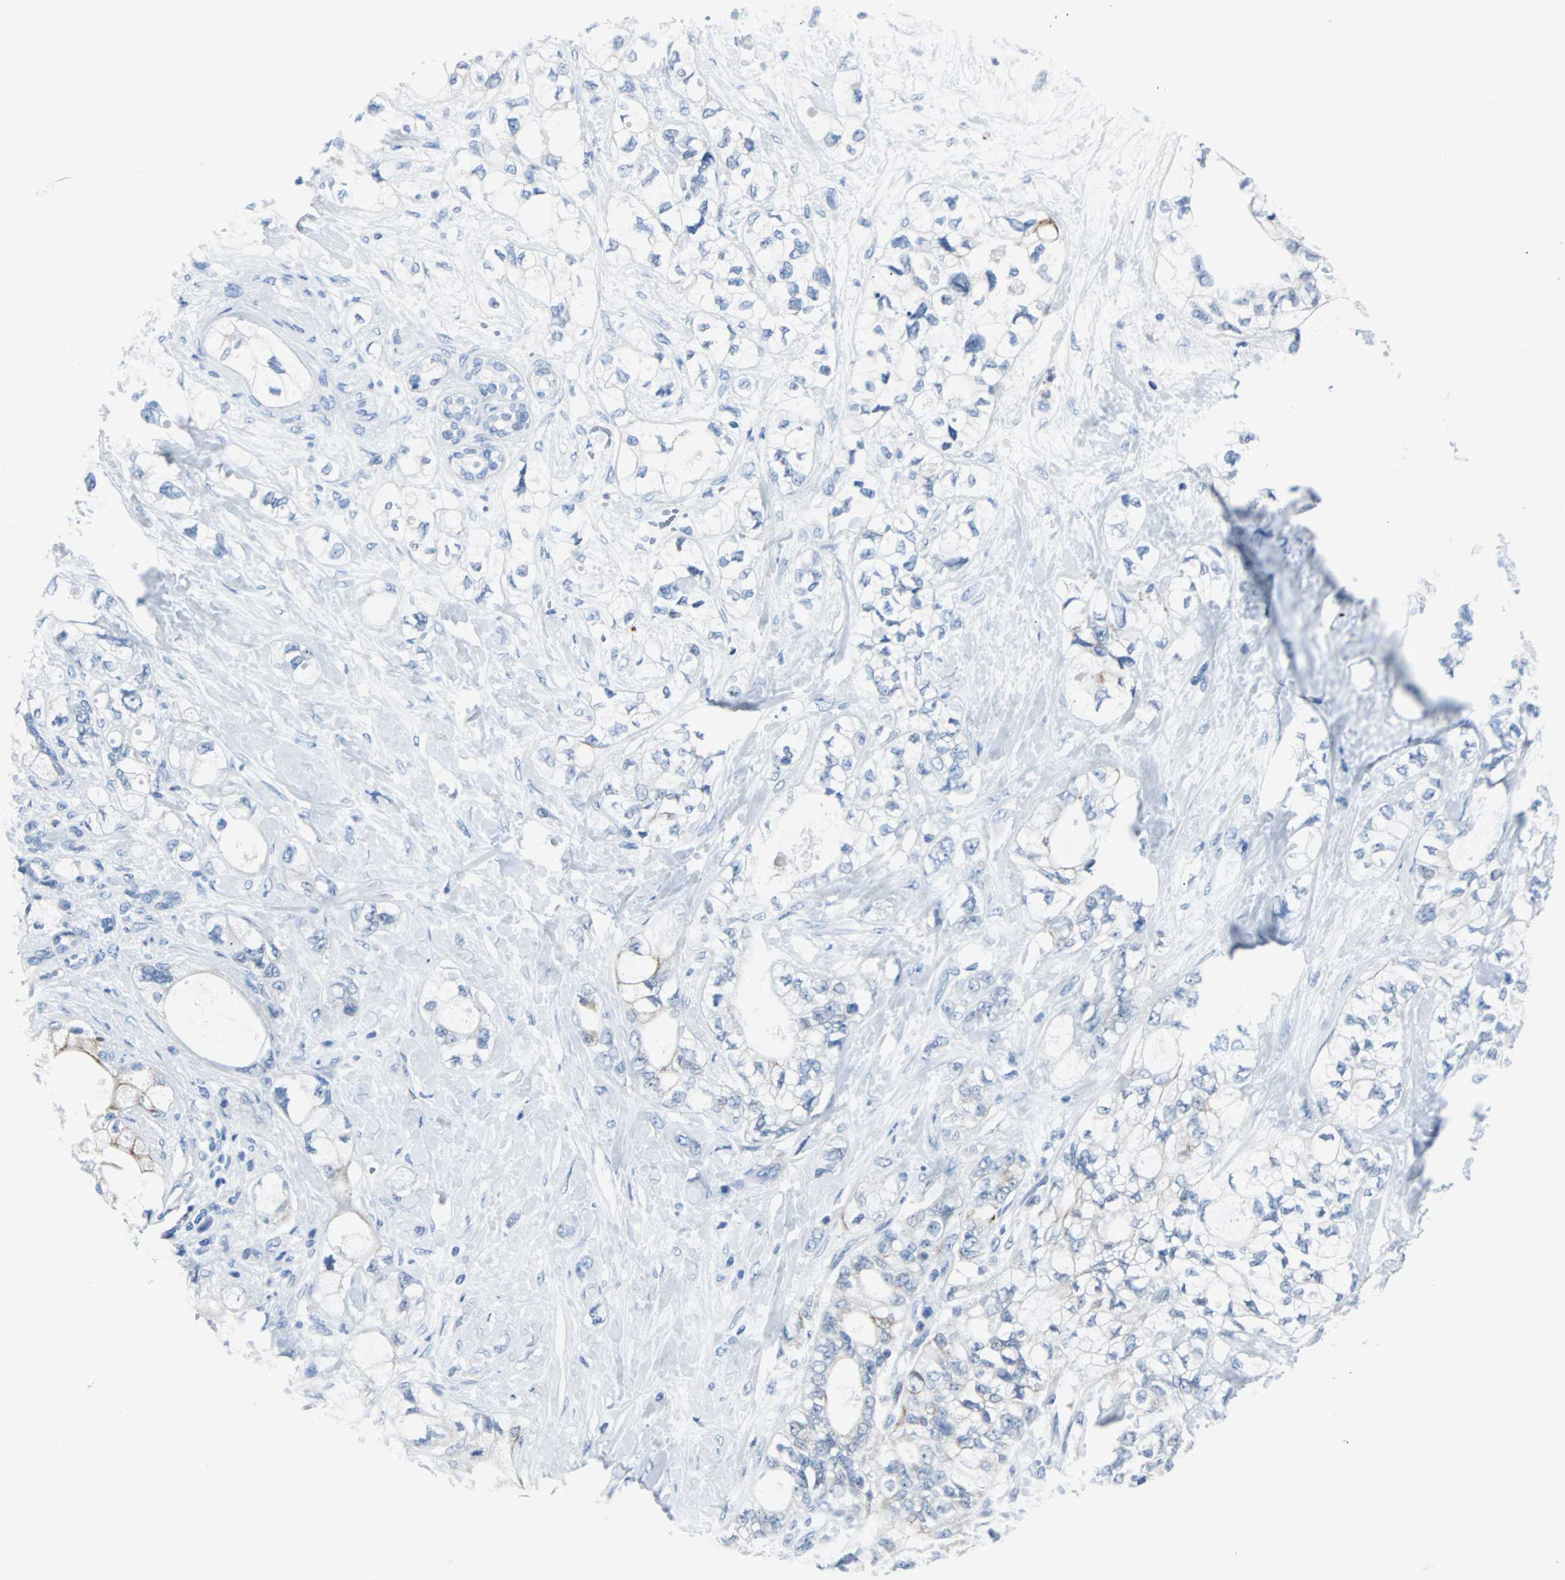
{"staining": {"intensity": "negative", "quantity": "none", "location": "none"}, "tissue": "pancreatic cancer", "cell_type": "Tumor cells", "image_type": "cancer", "snomed": [{"axis": "morphology", "description": "Adenocarcinoma, NOS"}, {"axis": "topography", "description": "Pancreas"}], "caption": "Tumor cells show no significant expression in pancreatic adenocarcinoma.", "gene": "RASA1", "patient": {"sex": "male", "age": 70}}